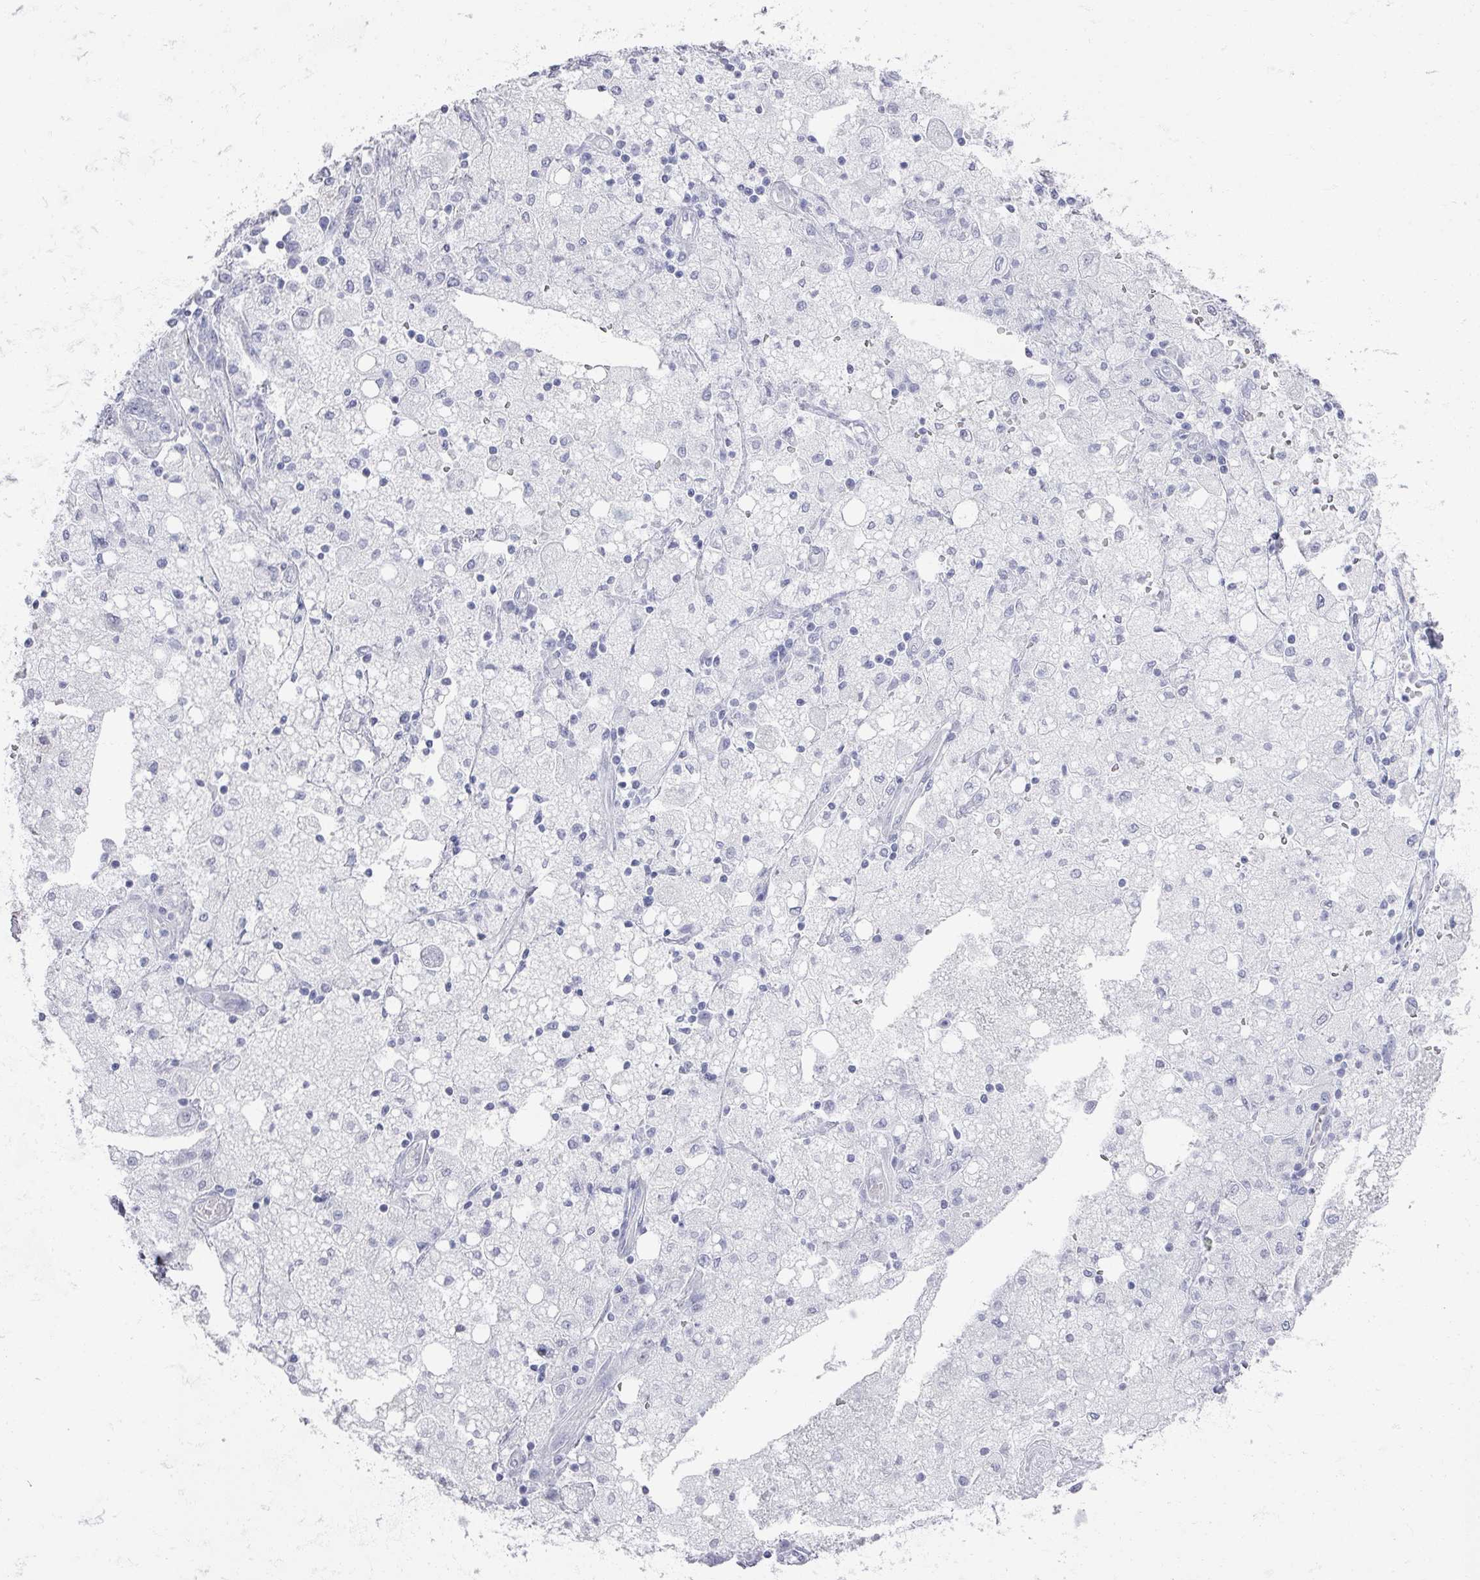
{"staining": {"intensity": "negative", "quantity": "none", "location": "none"}, "tissue": "ovarian cancer", "cell_type": "Tumor cells", "image_type": "cancer", "snomed": [{"axis": "morphology", "description": "Carcinoma, NOS"}, {"axis": "morphology", "description": "Cystadenocarcinoma, serous, NOS"}, {"axis": "topography", "description": "Ovary"}], "caption": "Serous cystadenocarcinoma (ovarian) was stained to show a protein in brown. There is no significant positivity in tumor cells.", "gene": "OMG", "patient": {"sex": "female", "age": 69}}